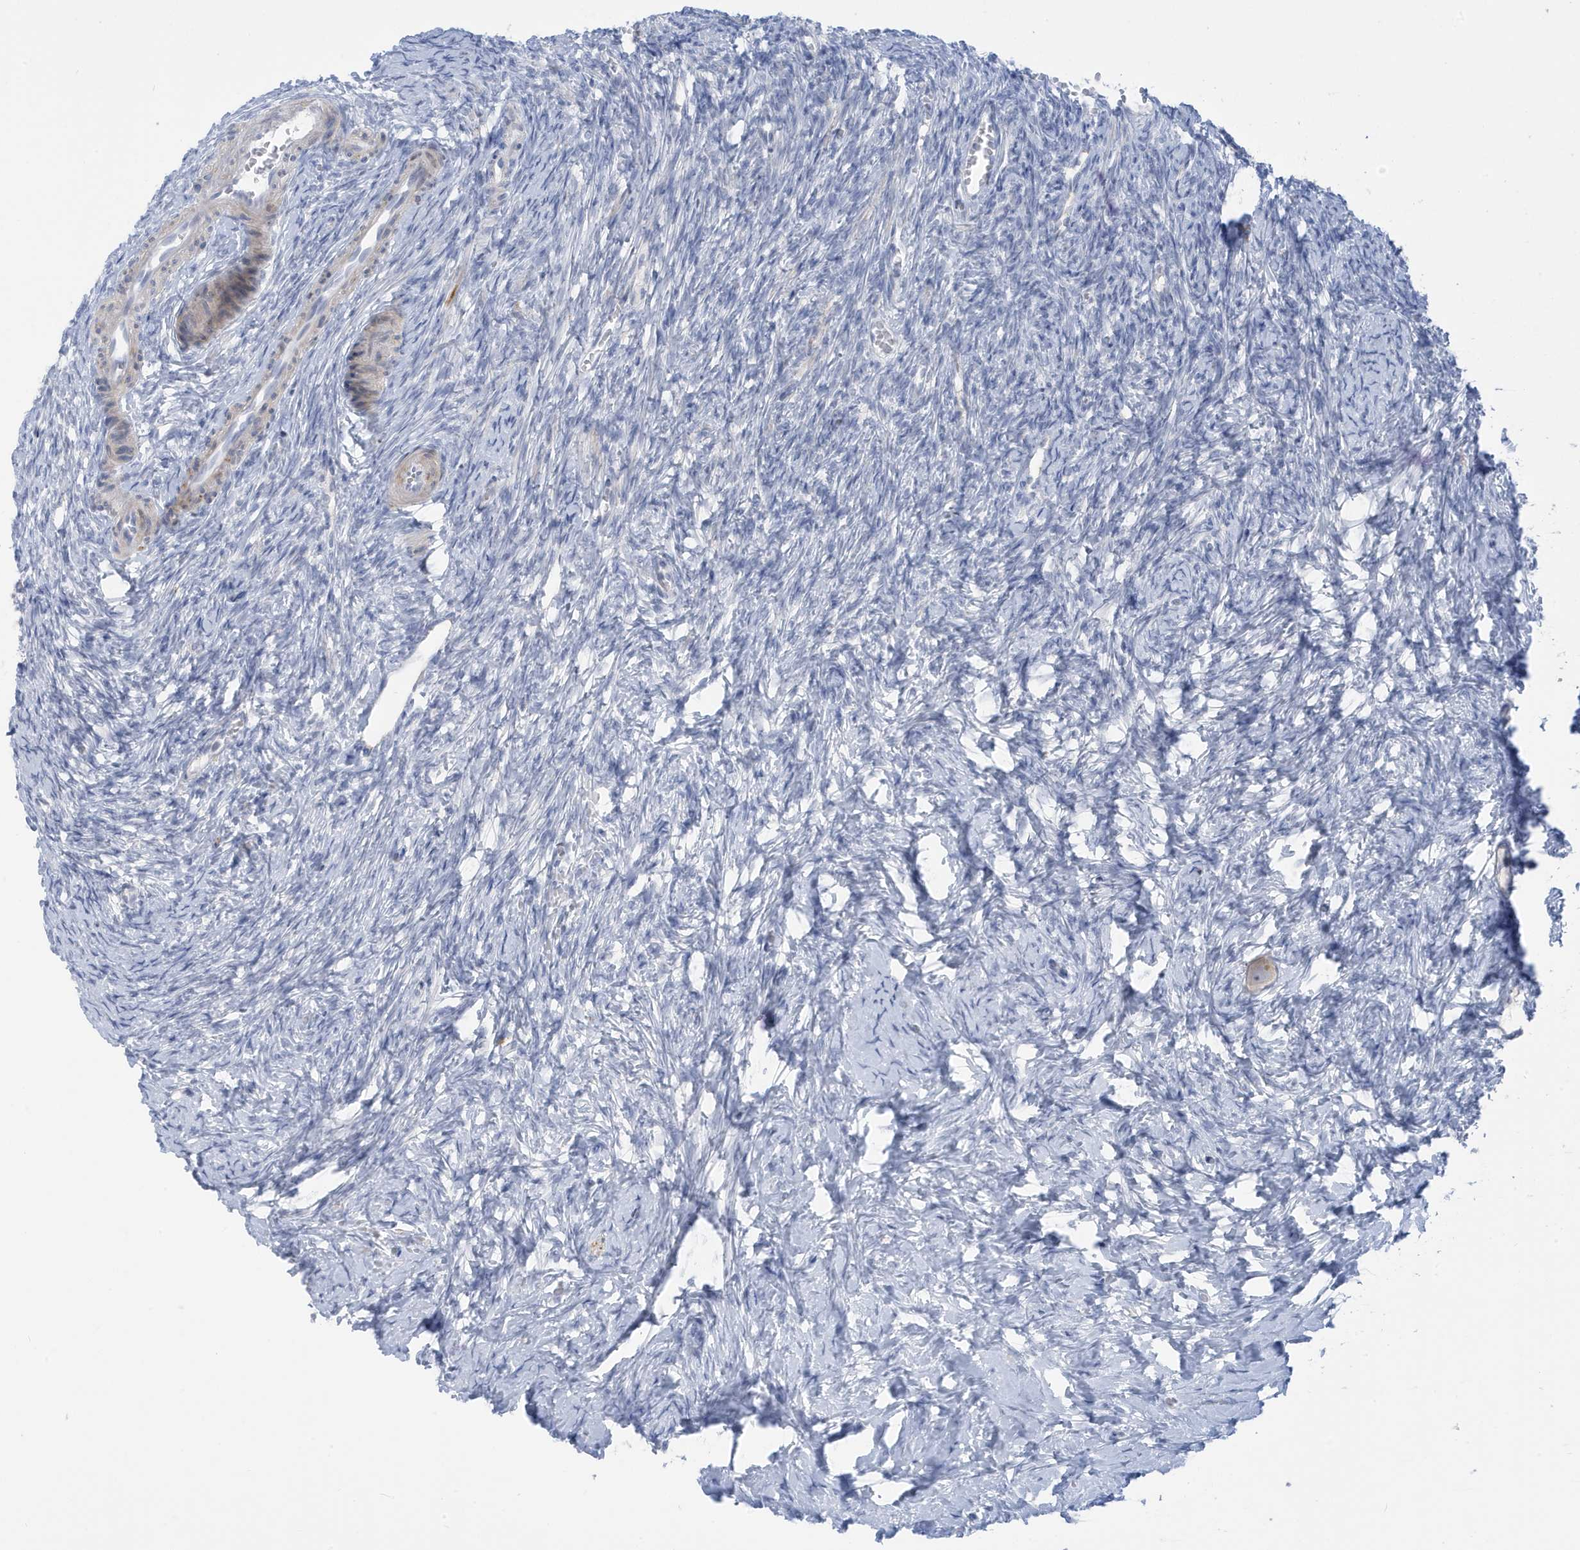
{"staining": {"intensity": "weak", "quantity": ">75%", "location": "cytoplasmic/membranous"}, "tissue": "ovary", "cell_type": "Follicle cells", "image_type": "normal", "snomed": [{"axis": "morphology", "description": "Normal tissue, NOS"}, {"axis": "topography", "description": "Ovary"}], "caption": "Protein expression analysis of benign ovary reveals weak cytoplasmic/membranous expression in approximately >75% of follicle cells. (Brightfield microscopy of DAB IHC at high magnification).", "gene": "PERM1", "patient": {"sex": "female", "age": 27}}